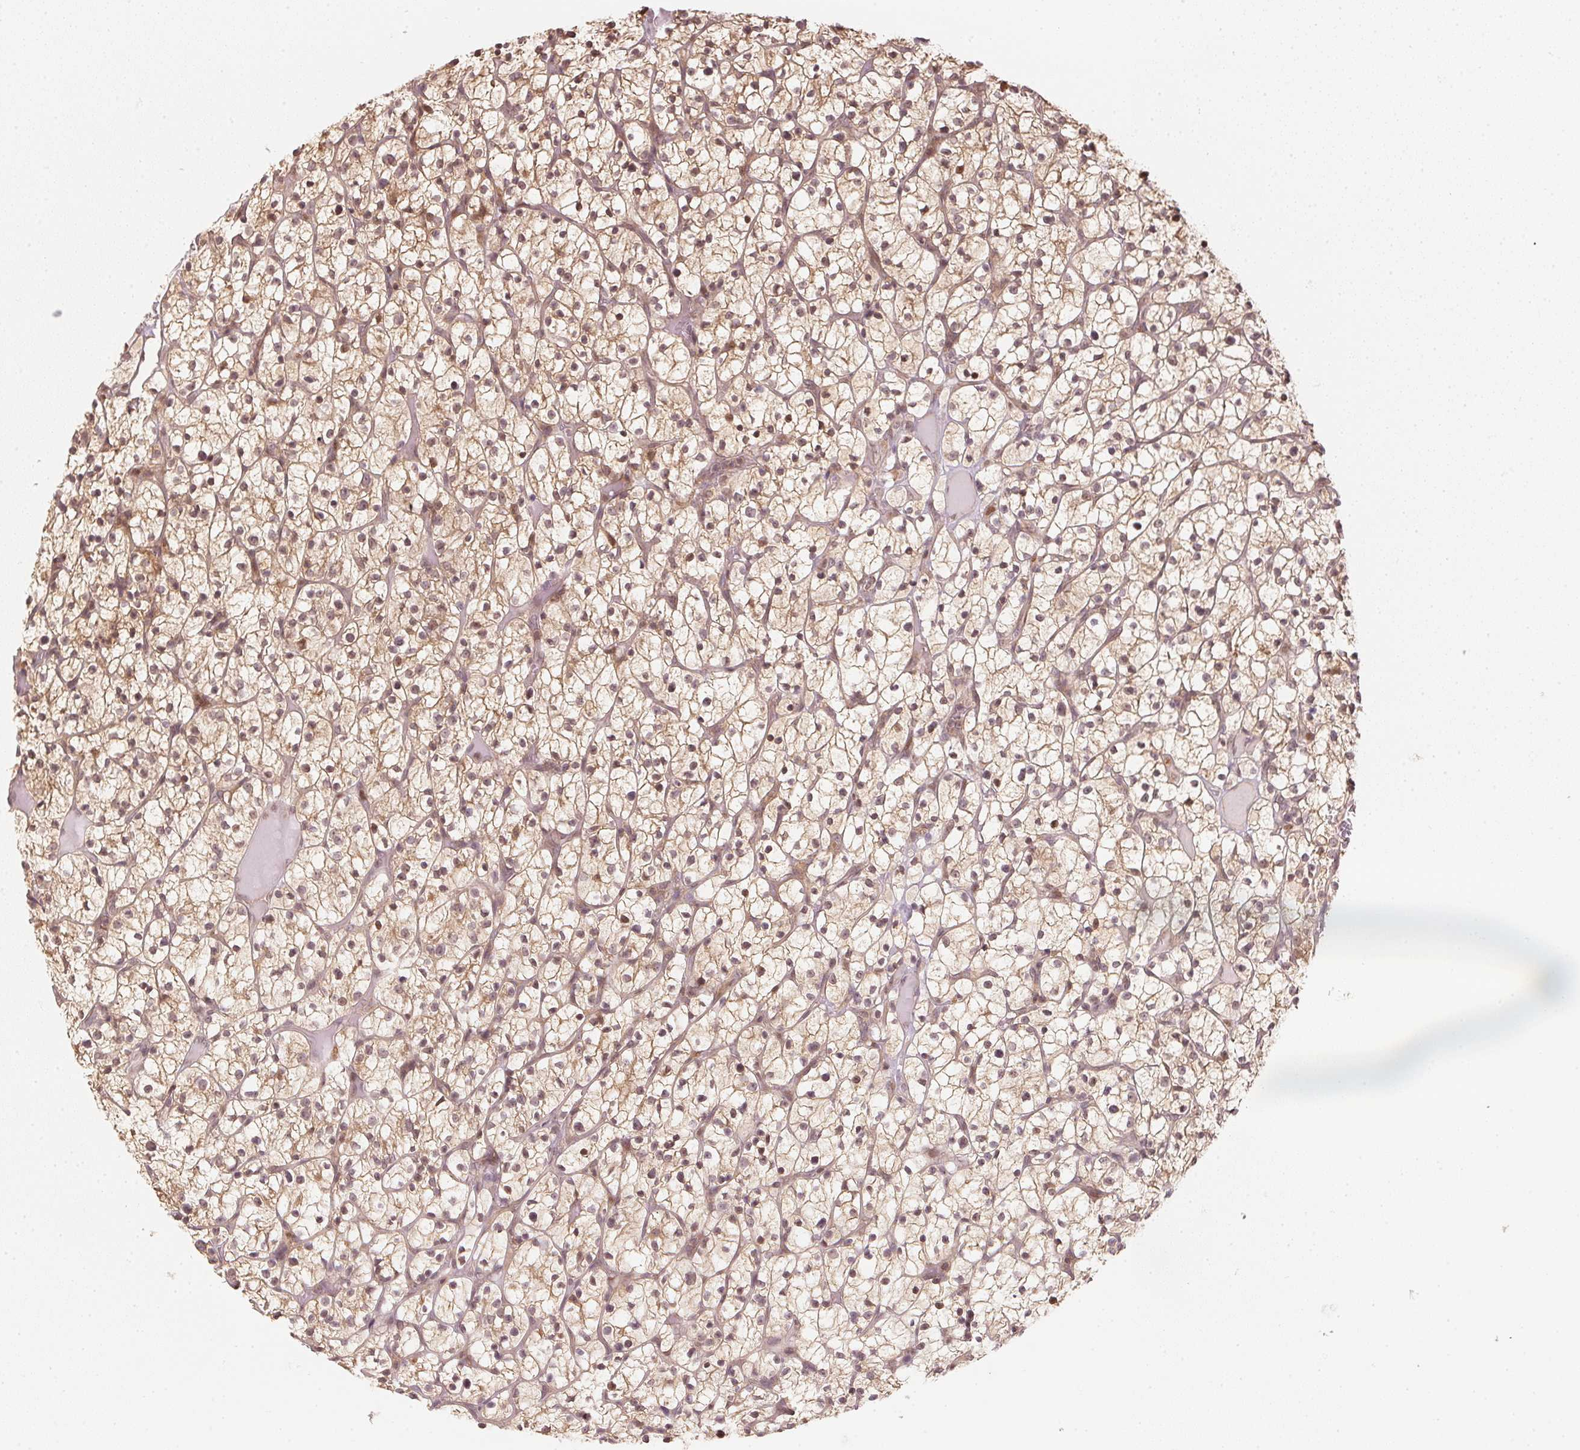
{"staining": {"intensity": "weak", "quantity": ">75%", "location": "cytoplasmic/membranous,nuclear"}, "tissue": "renal cancer", "cell_type": "Tumor cells", "image_type": "cancer", "snomed": [{"axis": "morphology", "description": "Adenocarcinoma, NOS"}, {"axis": "topography", "description": "Kidney"}], "caption": "Protein expression analysis of adenocarcinoma (renal) displays weak cytoplasmic/membranous and nuclear staining in about >75% of tumor cells. (Brightfield microscopy of DAB IHC at high magnification).", "gene": "UBE2L3", "patient": {"sex": "female", "age": 64}}